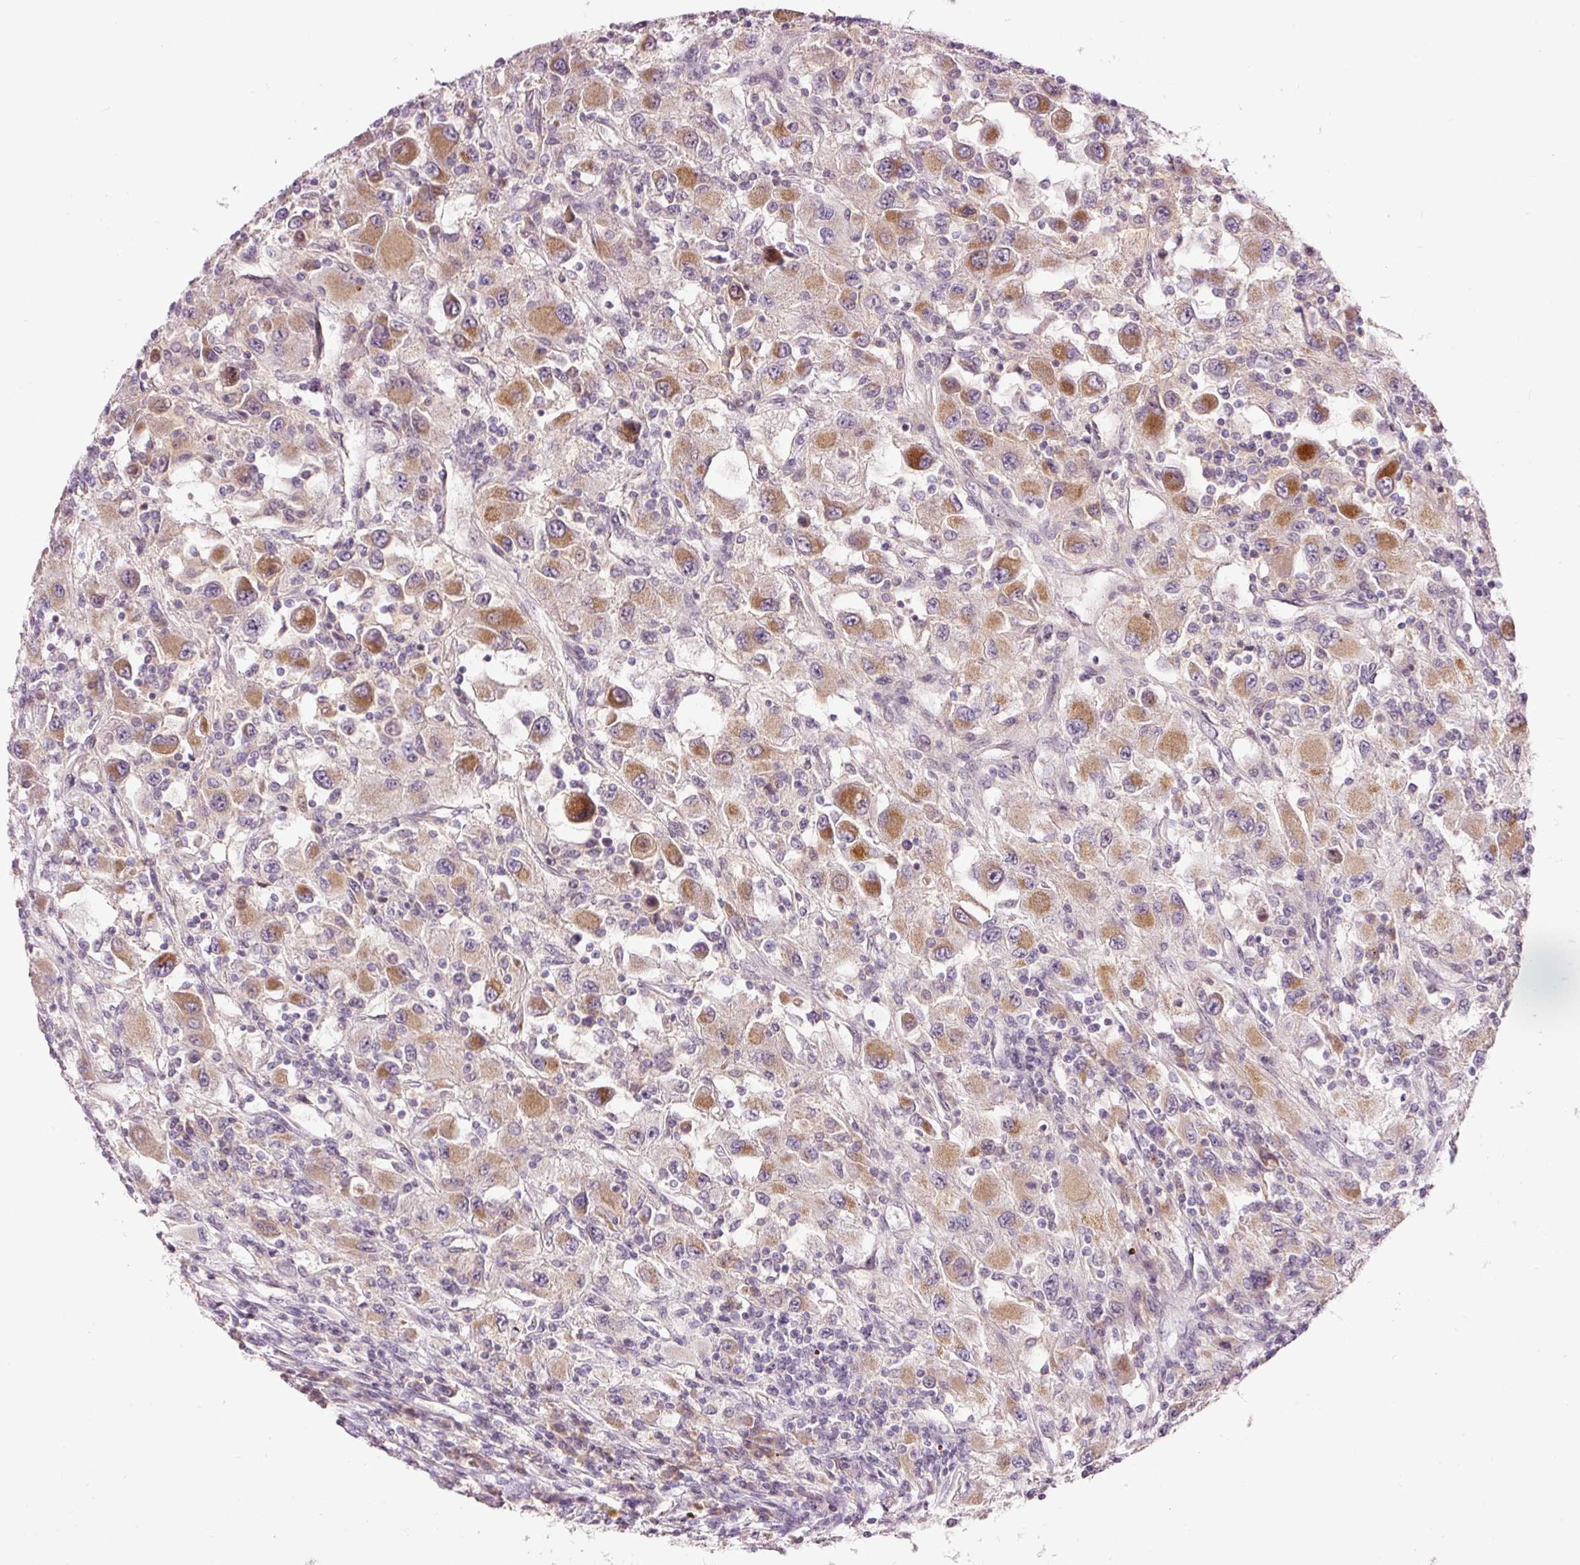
{"staining": {"intensity": "moderate", "quantity": "25%-75%", "location": "cytoplasmic/membranous"}, "tissue": "renal cancer", "cell_type": "Tumor cells", "image_type": "cancer", "snomed": [{"axis": "morphology", "description": "Adenocarcinoma, NOS"}, {"axis": "topography", "description": "Kidney"}], "caption": "Brown immunohistochemical staining in renal cancer demonstrates moderate cytoplasmic/membranous staining in approximately 25%-75% of tumor cells.", "gene": "ABHD11", "patient": {"sex": "female", "age": 67}}